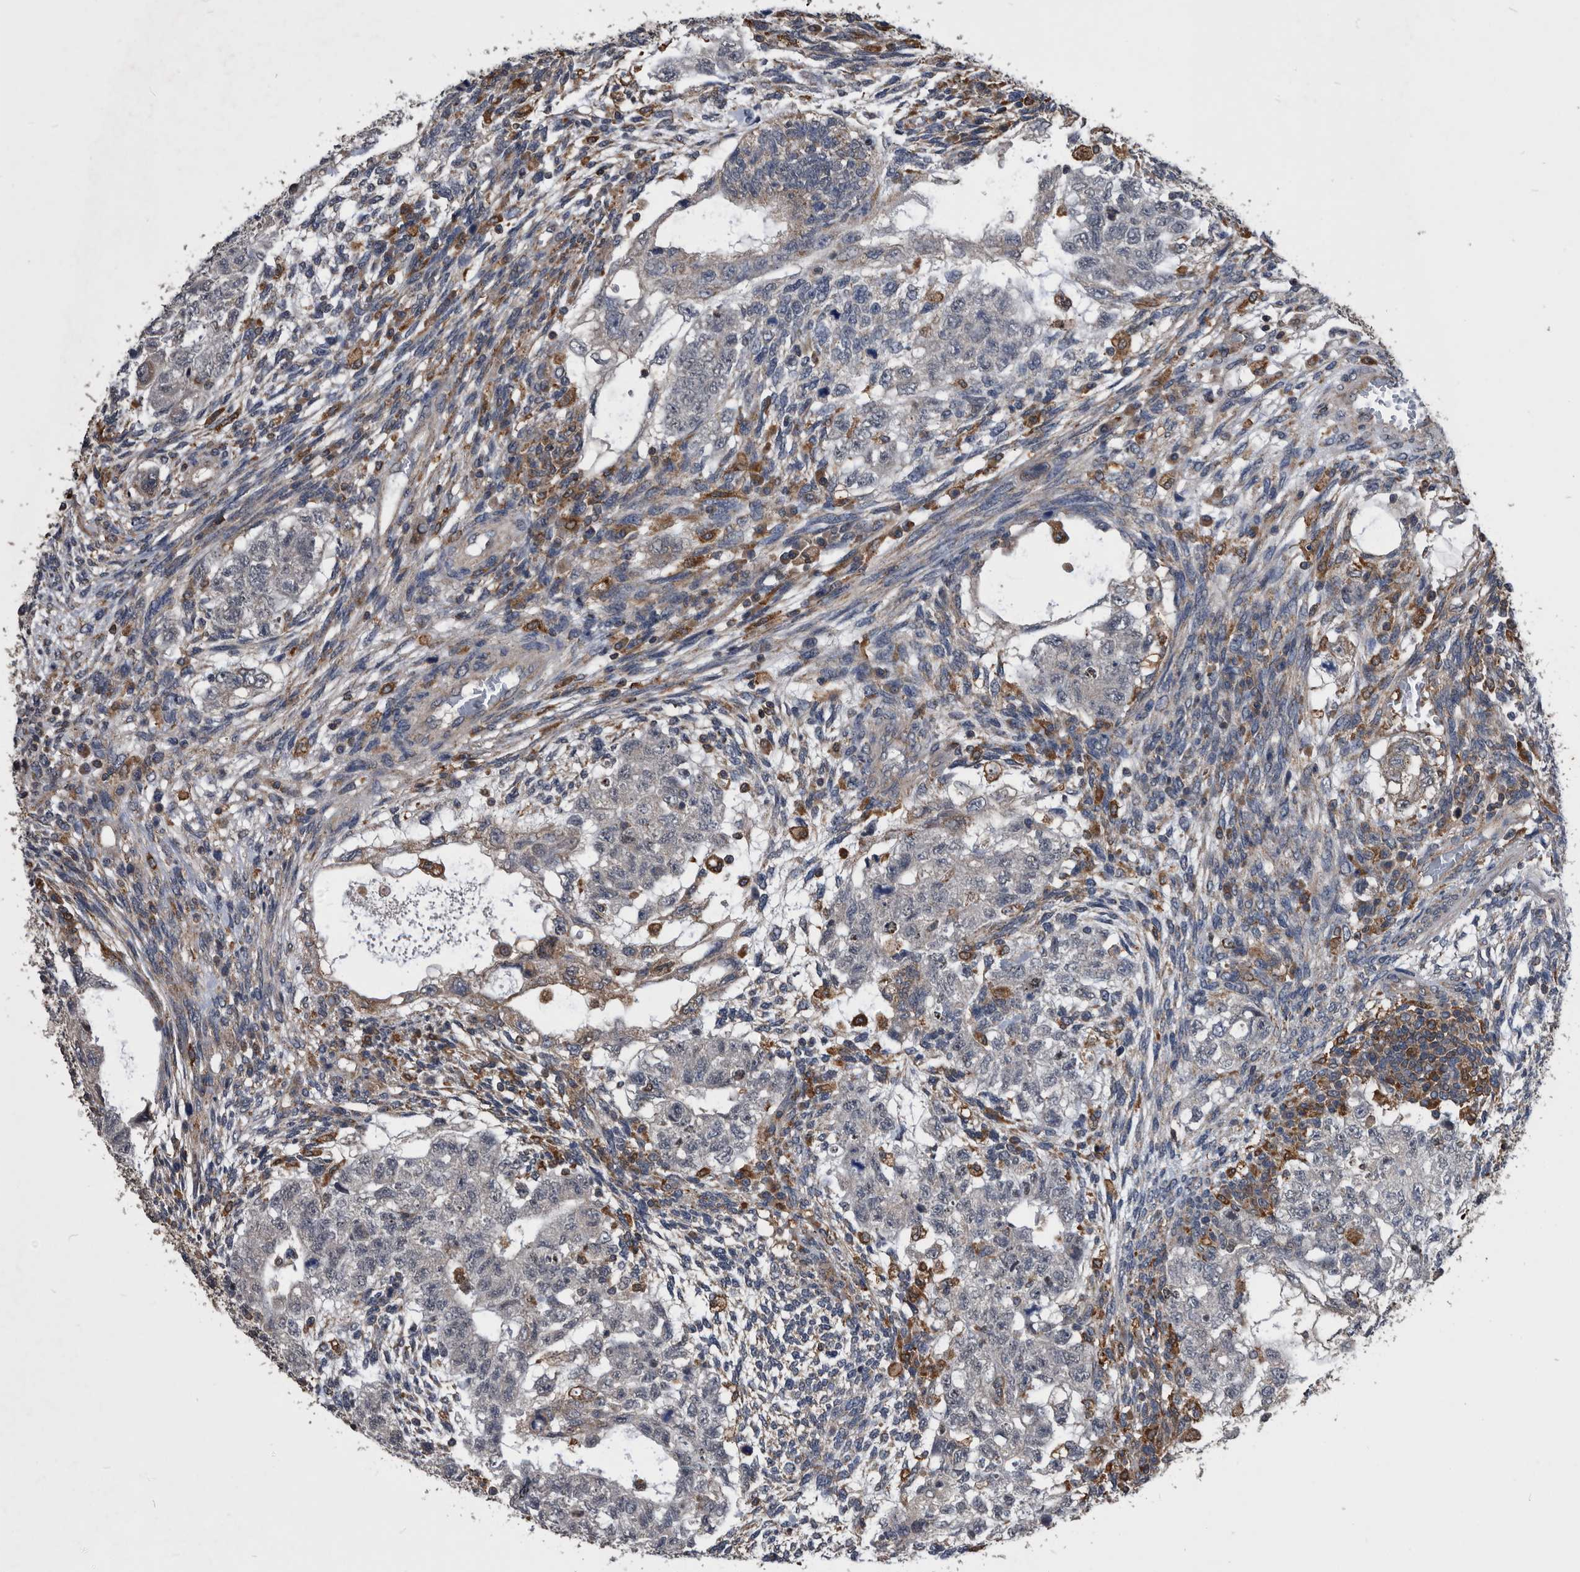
{"staining": {"intensity": "negative", "quantity": "none", "location": "none"}, "tissue": "testis cancer", "cell_type": "Tumor cells", "image_type": "cancer", "snomed": [{"axis": "morphology", "description": "Normal tissue, NOS"}, {"axis": "morphology", "description": "Carcinoma, Embryonal, NOS"}, {"axis": "topography", "description": "Testis"}], "caption": "The micrograph shows no significant expression in tumor cells of testis embryonal carcinoma. (DAB IHC with hematoxylin counter stain).", "gene": "NRBP1", "patient": {"sex": "male", "age": 36}}